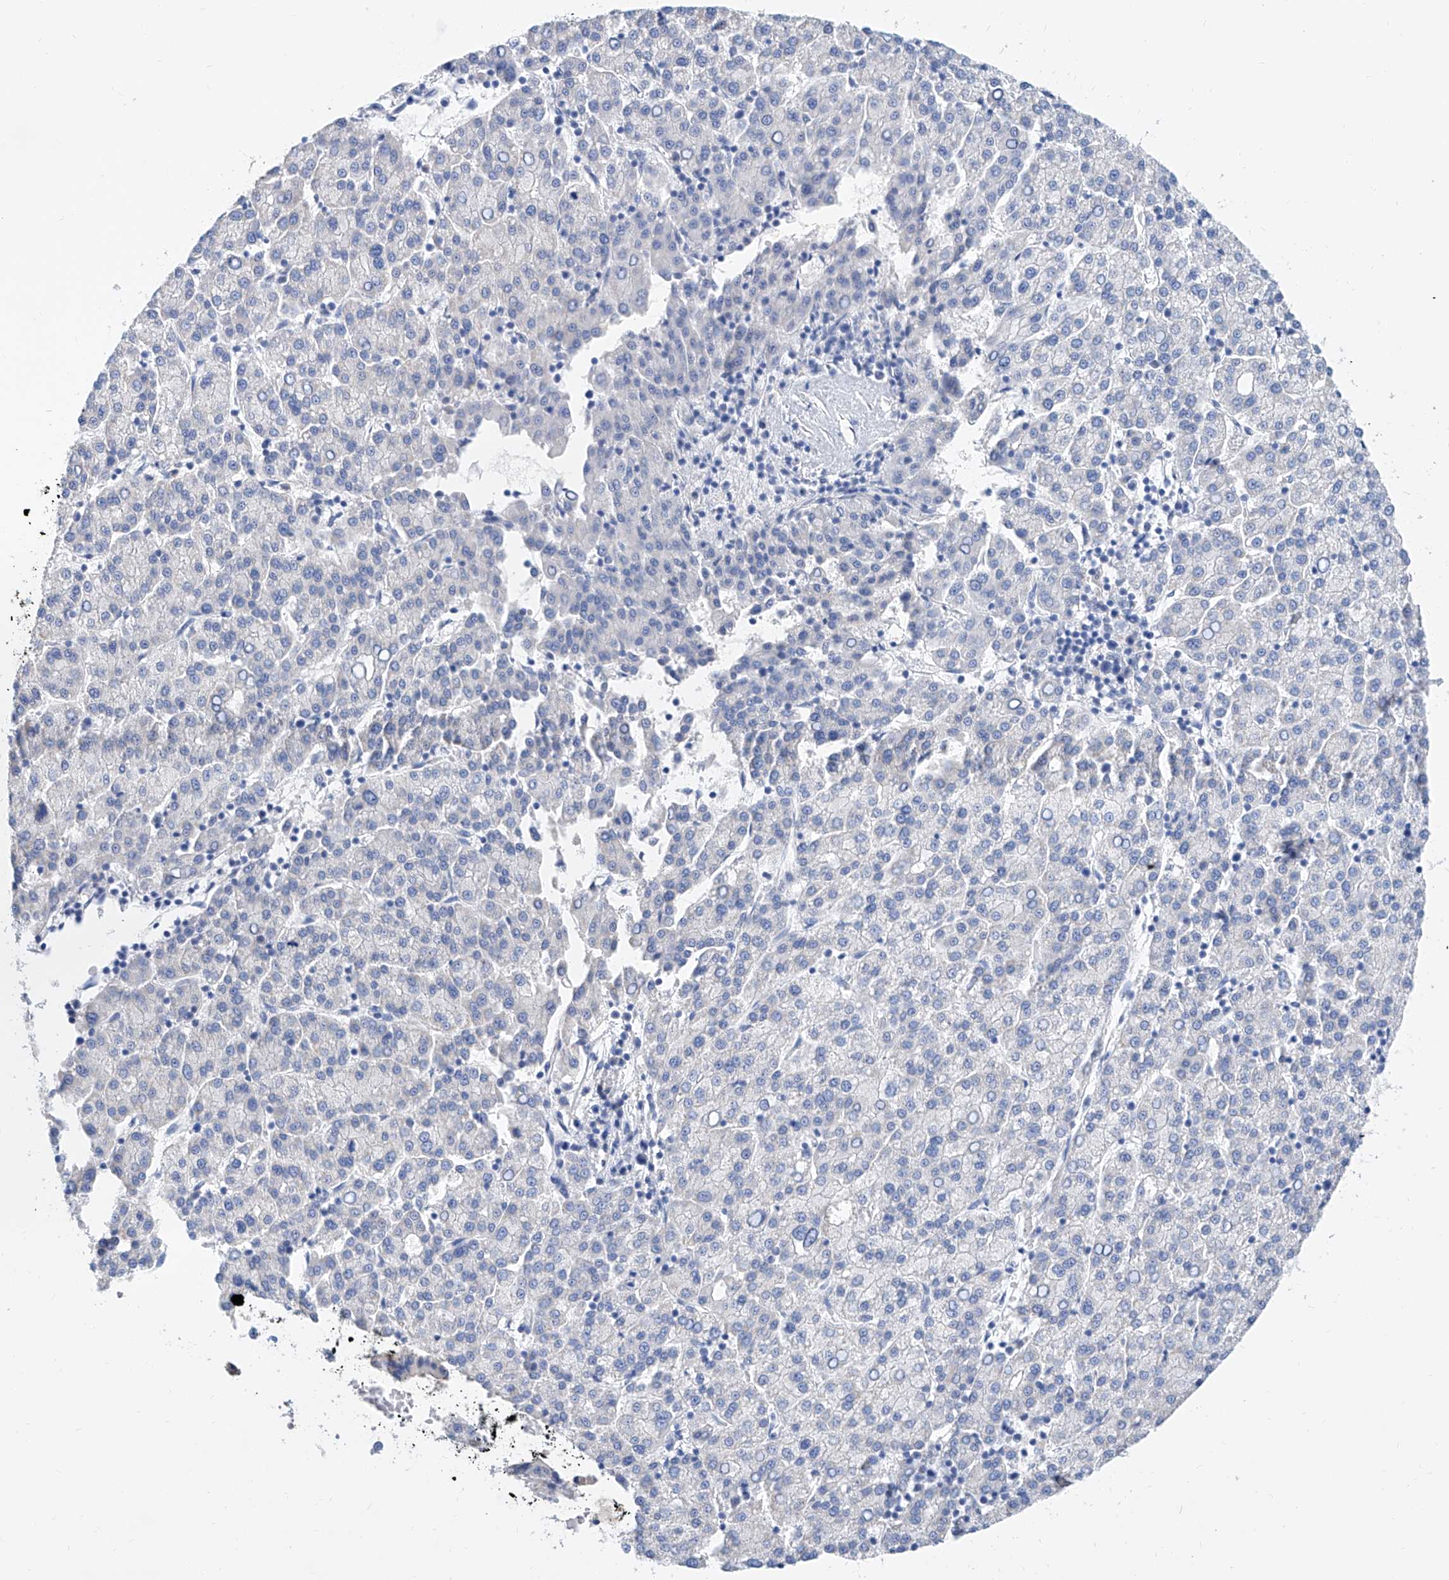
{"staining": {"intensity": "negative", "quantity": "none", "location": "none"}, "tissue": "liver cancer", "cell_type": "Tumor cells", "image_type": "cancer", "snomed": [{"axis": "morphology", "description": "Carcinoma, Hepatocellular, NOS"}, {"axis": "topography", "description": "Liver"}], "caption": "Immunohistochemical staining of human hepatocellular carcinoma (liver) reveals no significant staining in tumor cells. (DAB (3,3'-diaminobenzidine) immunohistochemistry, high magnification).", "gene": "SLC25A29", "patient": {"sex": "female", "age": 58}}